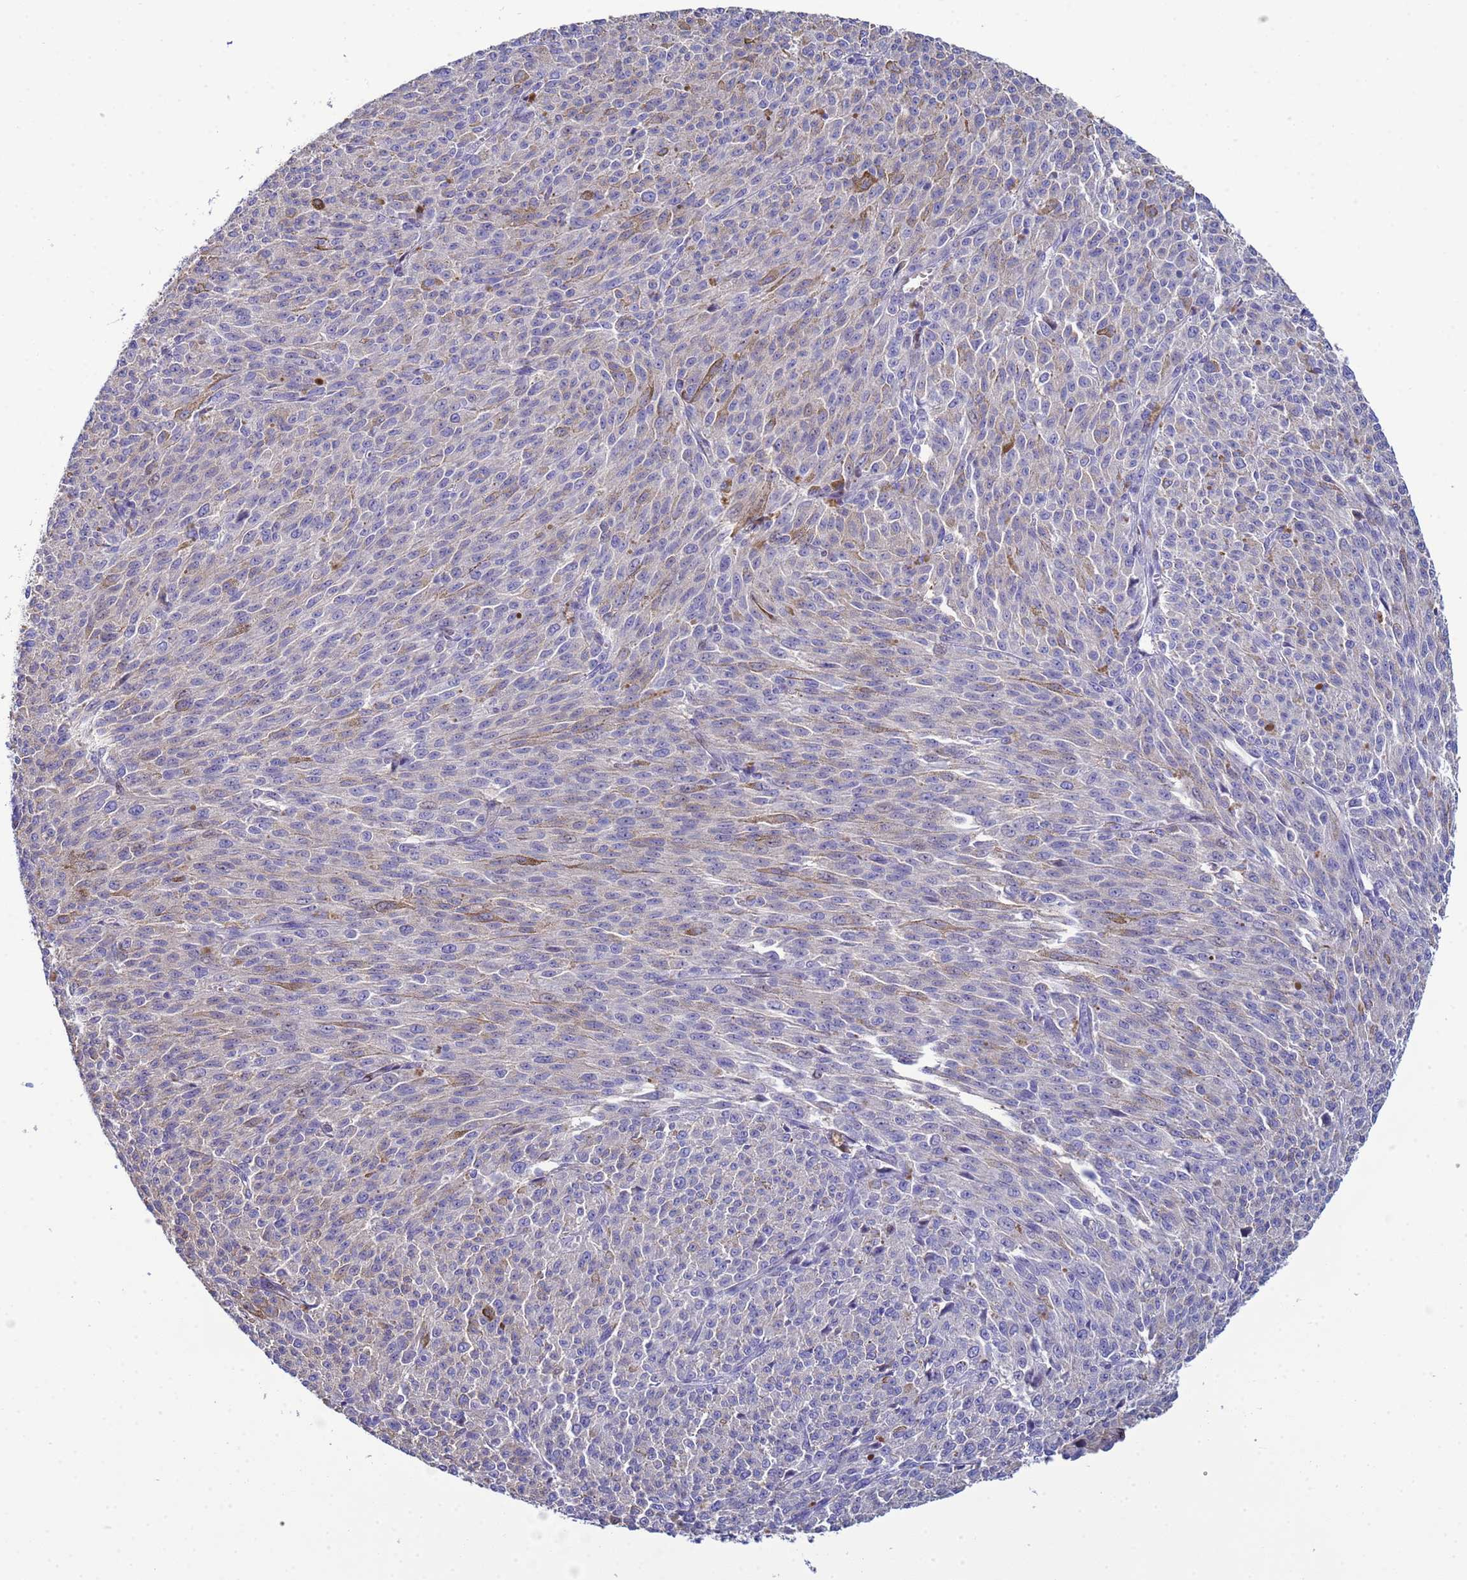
{"staining": {"intensity": "negative", "quantity": "none", "location": "none"}, "tissue": "melanoma", "cell_type": "Tumor cells", "image_type": "cancer", "snomed": [{"axis": "morphology", "description": "Malignant melanoma, NOS"}, {"axis": "topography", "description": "Skin"}], "caption": "This micrograph is of malignant melanoma stained with IHC to label a protein in brown with the nuclei are counter-stained blue. There is no staining in tumor cells.", "gene": "PPP6R1", "patient": {"sex": "female", "age": 52}}